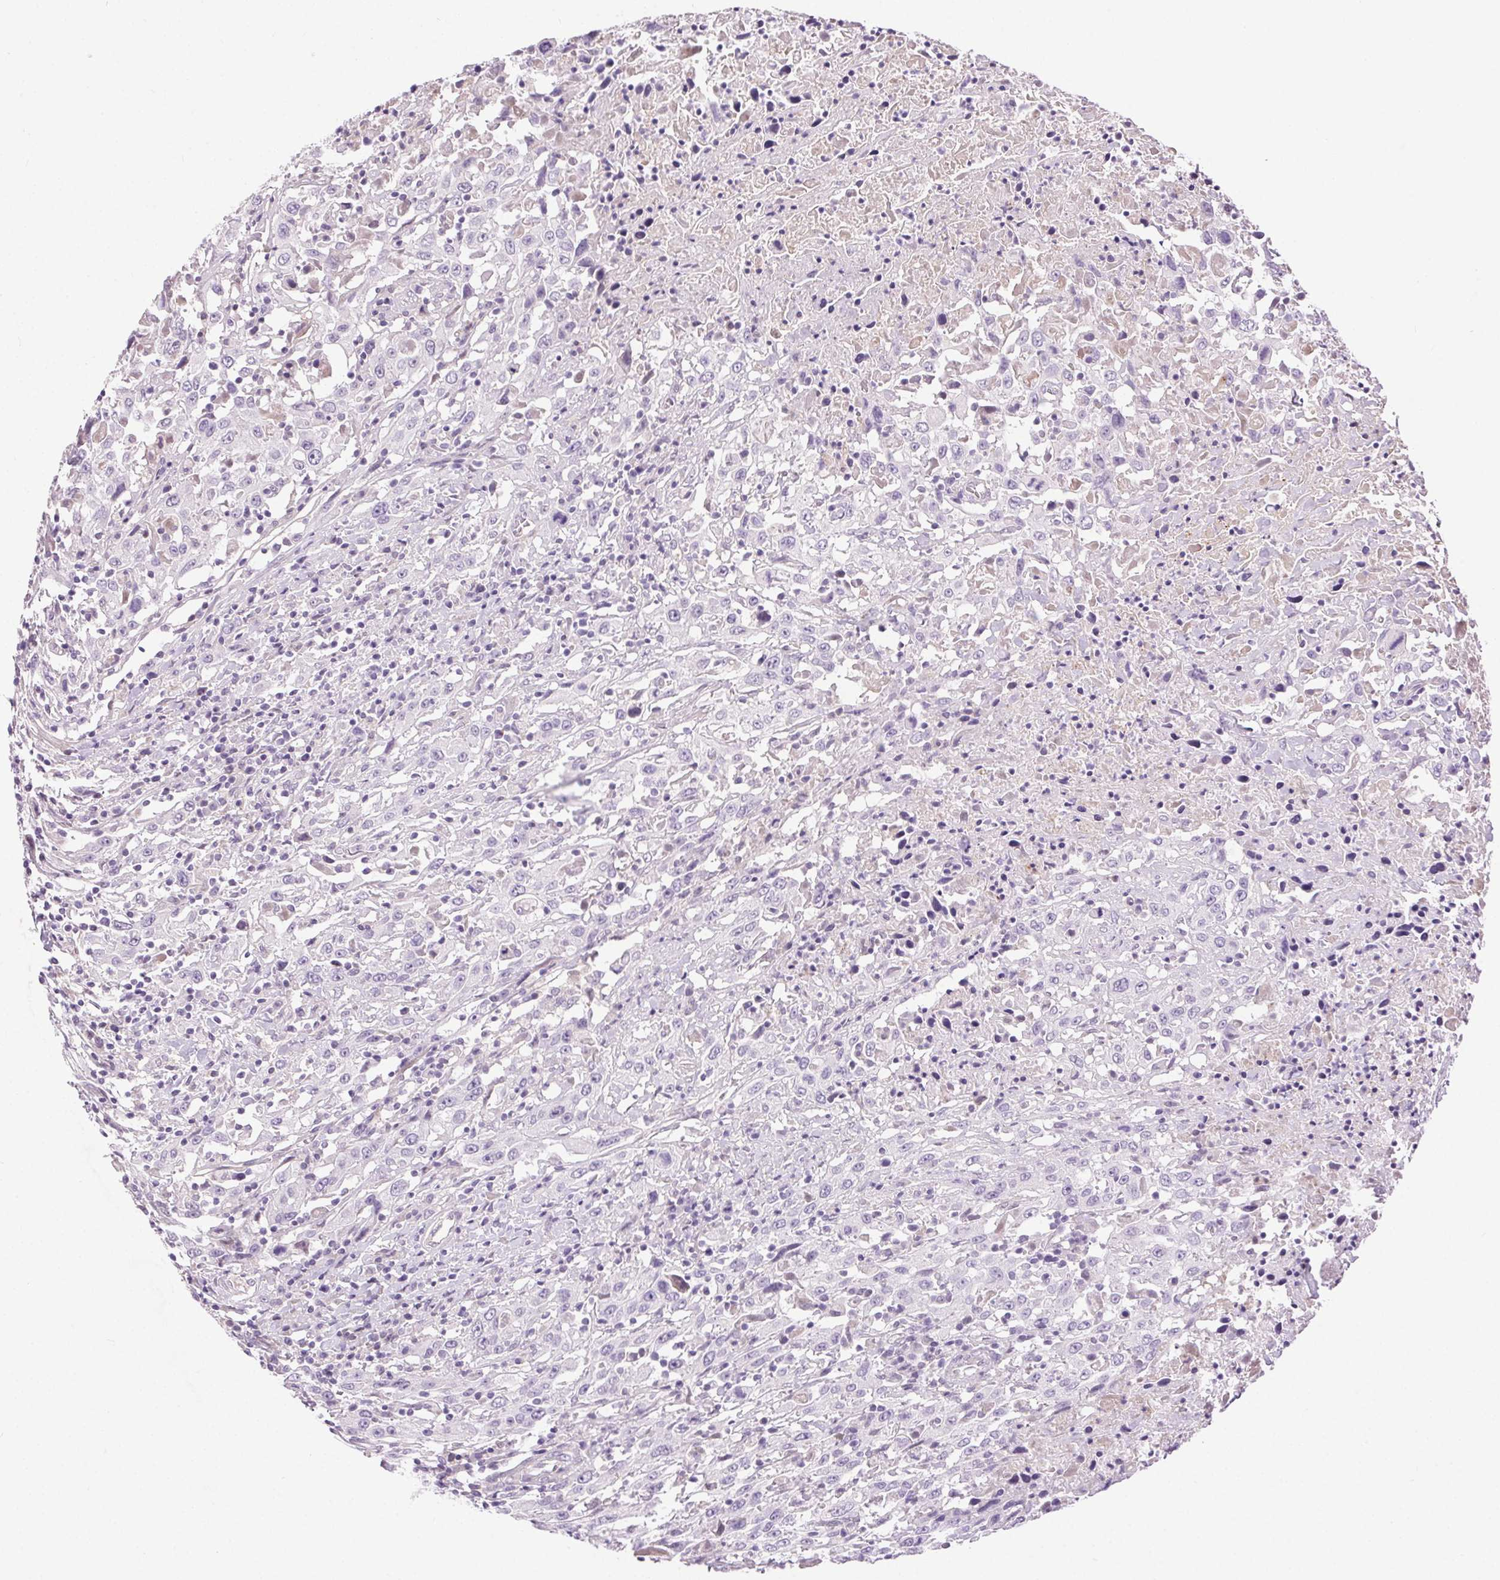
{"staining": {"intensity": "negative", "quantity": "none", "location": "none"}, "tissue": "urothelial cancer", "cell_type": "Tumor cells", "image_type": "cancer", "snomed": [{"axis": "morphology", "description": "Urothelial carcinoma, High grade"}, {"axis": "topography", "description": "Urinary bladder"}], "caption": "Tumor cells are negative for brown protein staining in urothelial cancer. (Brightfield microscopy of DAB (3,3'-diaminobenzidine) immunohistochemistry (IHC) at high magnification).", "gene": "SYT11", "patient": {"sex": "male", "age": 61}}